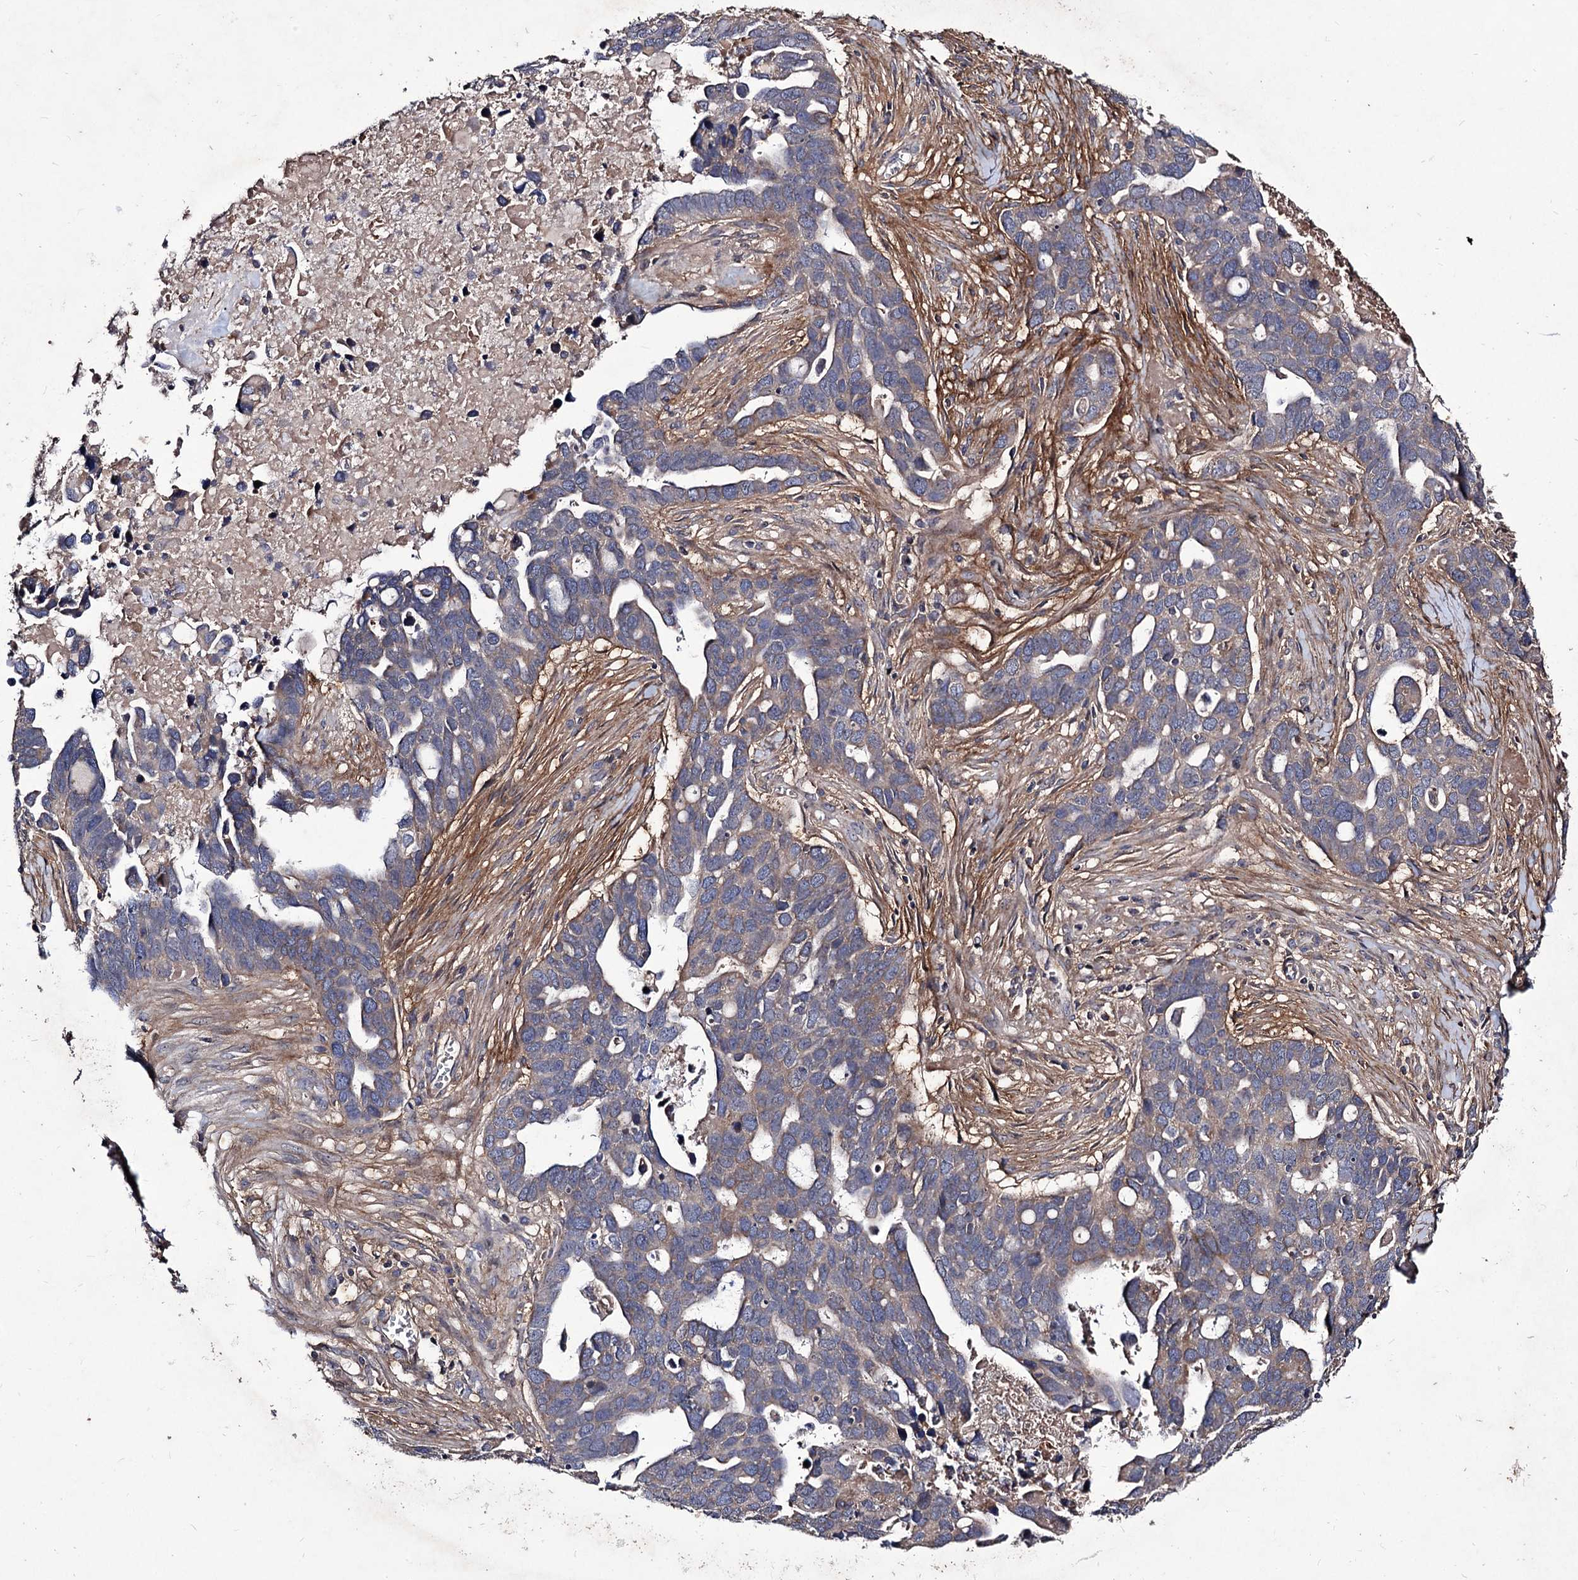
{"staining": {"intensity": "weak", "quantity": "<25%", "location": "cytoplasmic/membranous"}, "tissue": "ovarian cancer", "cell_type": "Tumor cells", "image_type": "cancer", "snomed": [{"axis": "morphology", "description": "Cystadenocarcinoma, serous, NOS"}, {"axis": "topography", "description": "Ovary"}], "caption": "High magnification brightfield microscopy of ovarian cancer (serous cystadenocarcinoma) stained with DAB (brown) and counterstained with hematoxylin (blue): tumor cells show no significant expression.", "gene": "MYO1H", "patient": {"sex": "female", "age": 54}}